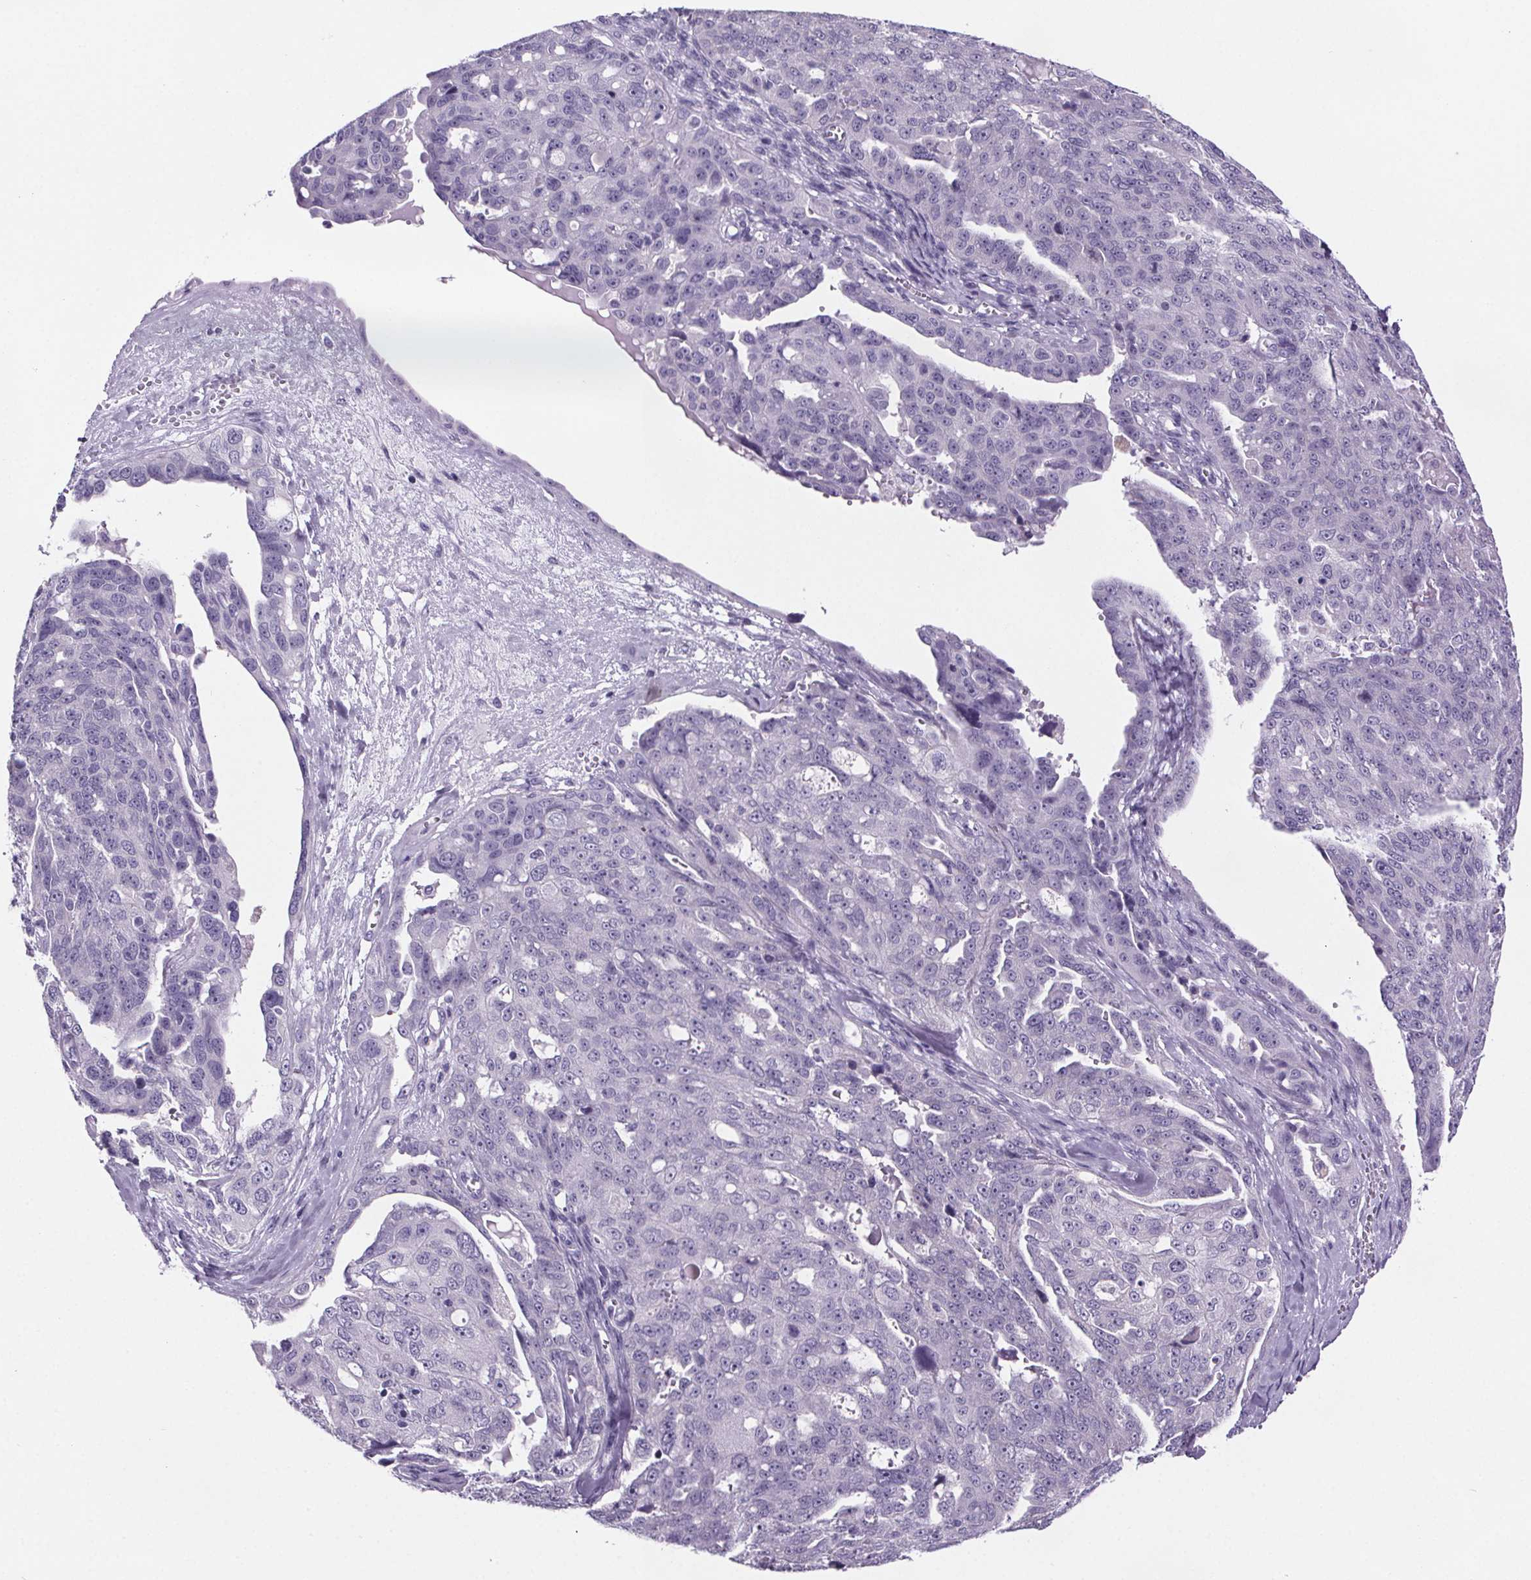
{"staining": {"intensity": "negative", "quantity": "none", "location": "none"}, "tissue": "ovarian cancer", "cell_type": "Tumor cells", "image_type": "cancer", "snomed": [{"axis": "morphology", "description": "Carcinoma, endometroid"}, {"axis": "topography", "description": "Ovary"}], "caption": "Ovarian endometroid carcinoma stained for a protein using immunohistochemistry exhibits no expression tumor cells.", "gene": "CUBN", "patient": {"sex": "female", "age": 70}}